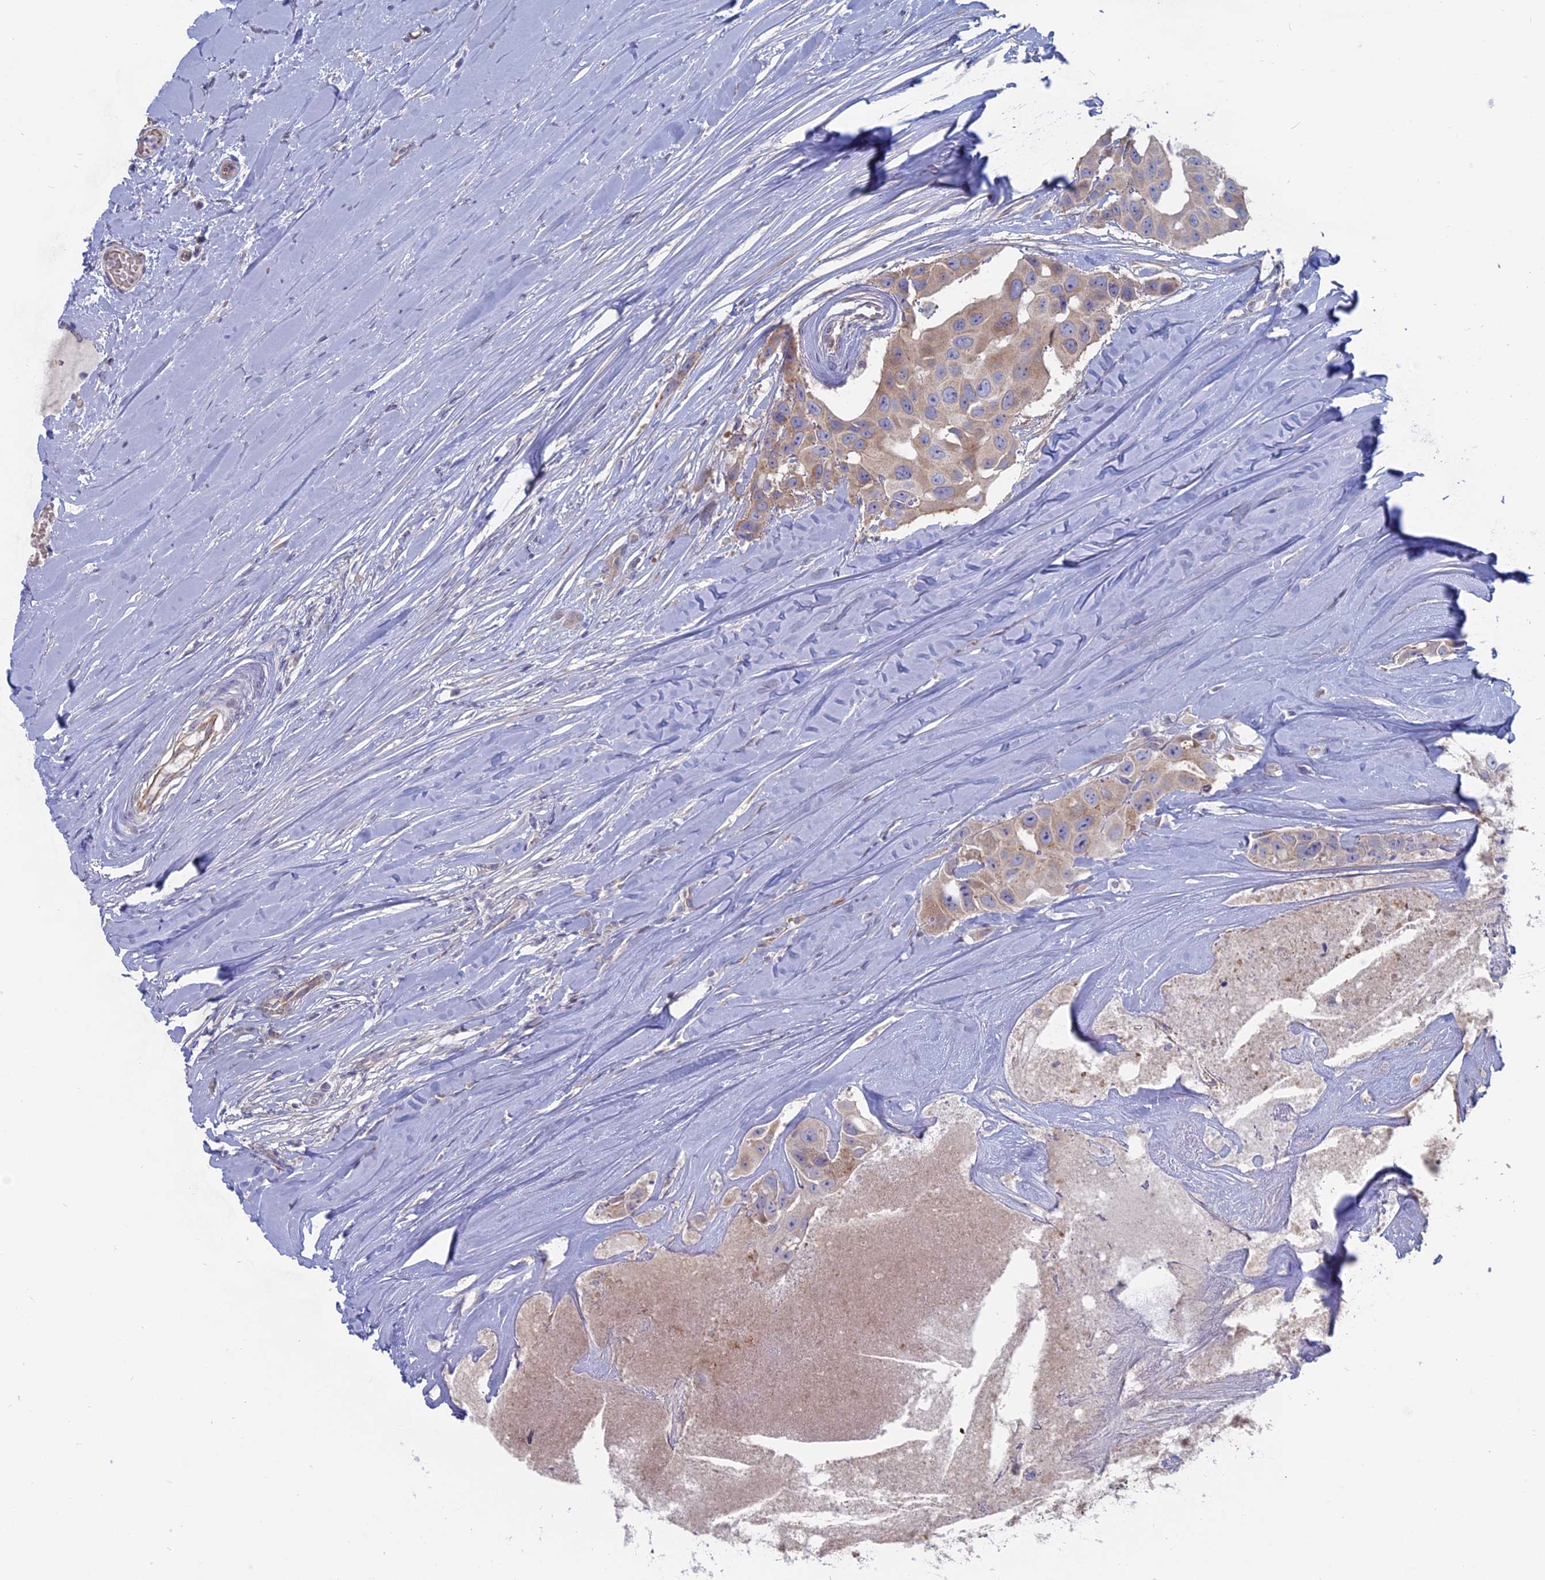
{"staining": {"intensity": "moderate", "quantity": "<25%", "location": "cytoplasmic/membranous"}, "tissue": "head and neck cancer", "cell_type": "Tumor cells", "image_type": "cancer", "snomed": [{"axis": "morphology", "description": "Adenocarcinoma, NOS"}, {"axis": "morphology", "description": "Adenocarcinoma, metastatic, NOS"}, {"axis": "topography", "description": "Head-Neck"}], "caption": "Protein analysis of metastatic adenocarcinoma (head and neck) tissue reveals moderate cytoplasmic/membranous expression in about <25% of tumor cells. (DAB = brown stain, brightfield microscopy at high magnification).", "gene": "TBC1D30", "patient": {"sex": "male", "age": 75}}